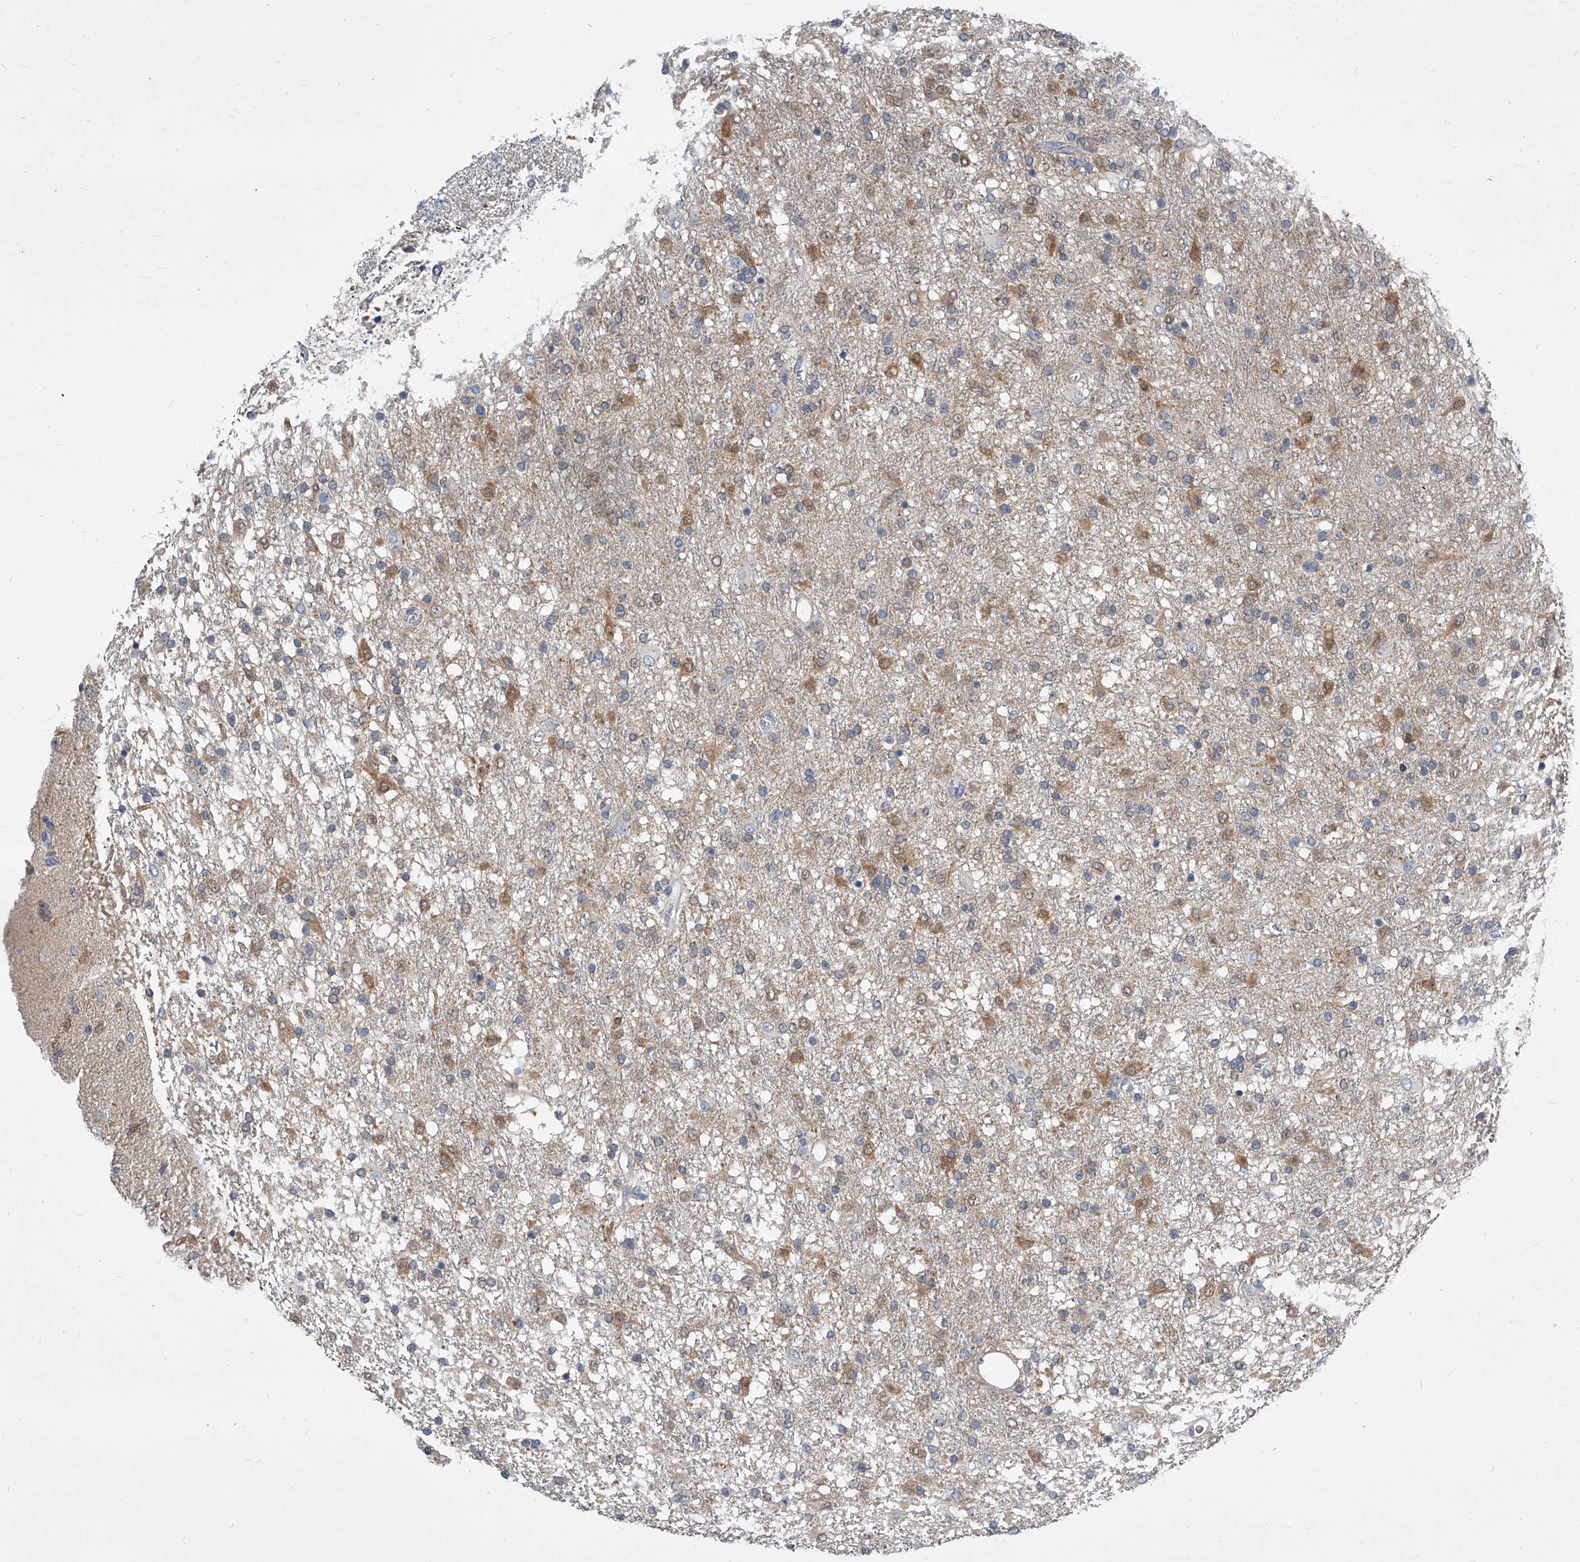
{"staining": {"intensity": "moderate", "quantity": "<25%", "location": "cytoplasmic/membranous"}, "tissue": "glioma", "cell_type": "Tumor cells", "image_type": "cancer", "snomed": [{"axis": "morphology", "description": "Glioma, malignant, Low grade"}, {"axis": "topography", "description": "Brain"}], "caption": "The micrograph exhibits a brown stain indicating the presence of a protein in the cytoplasmic/membranous of tumor cells in low-grade glioma (malignant).", "gene": "MAP2K6", "patient": {"sex": "male", "age": 65}}